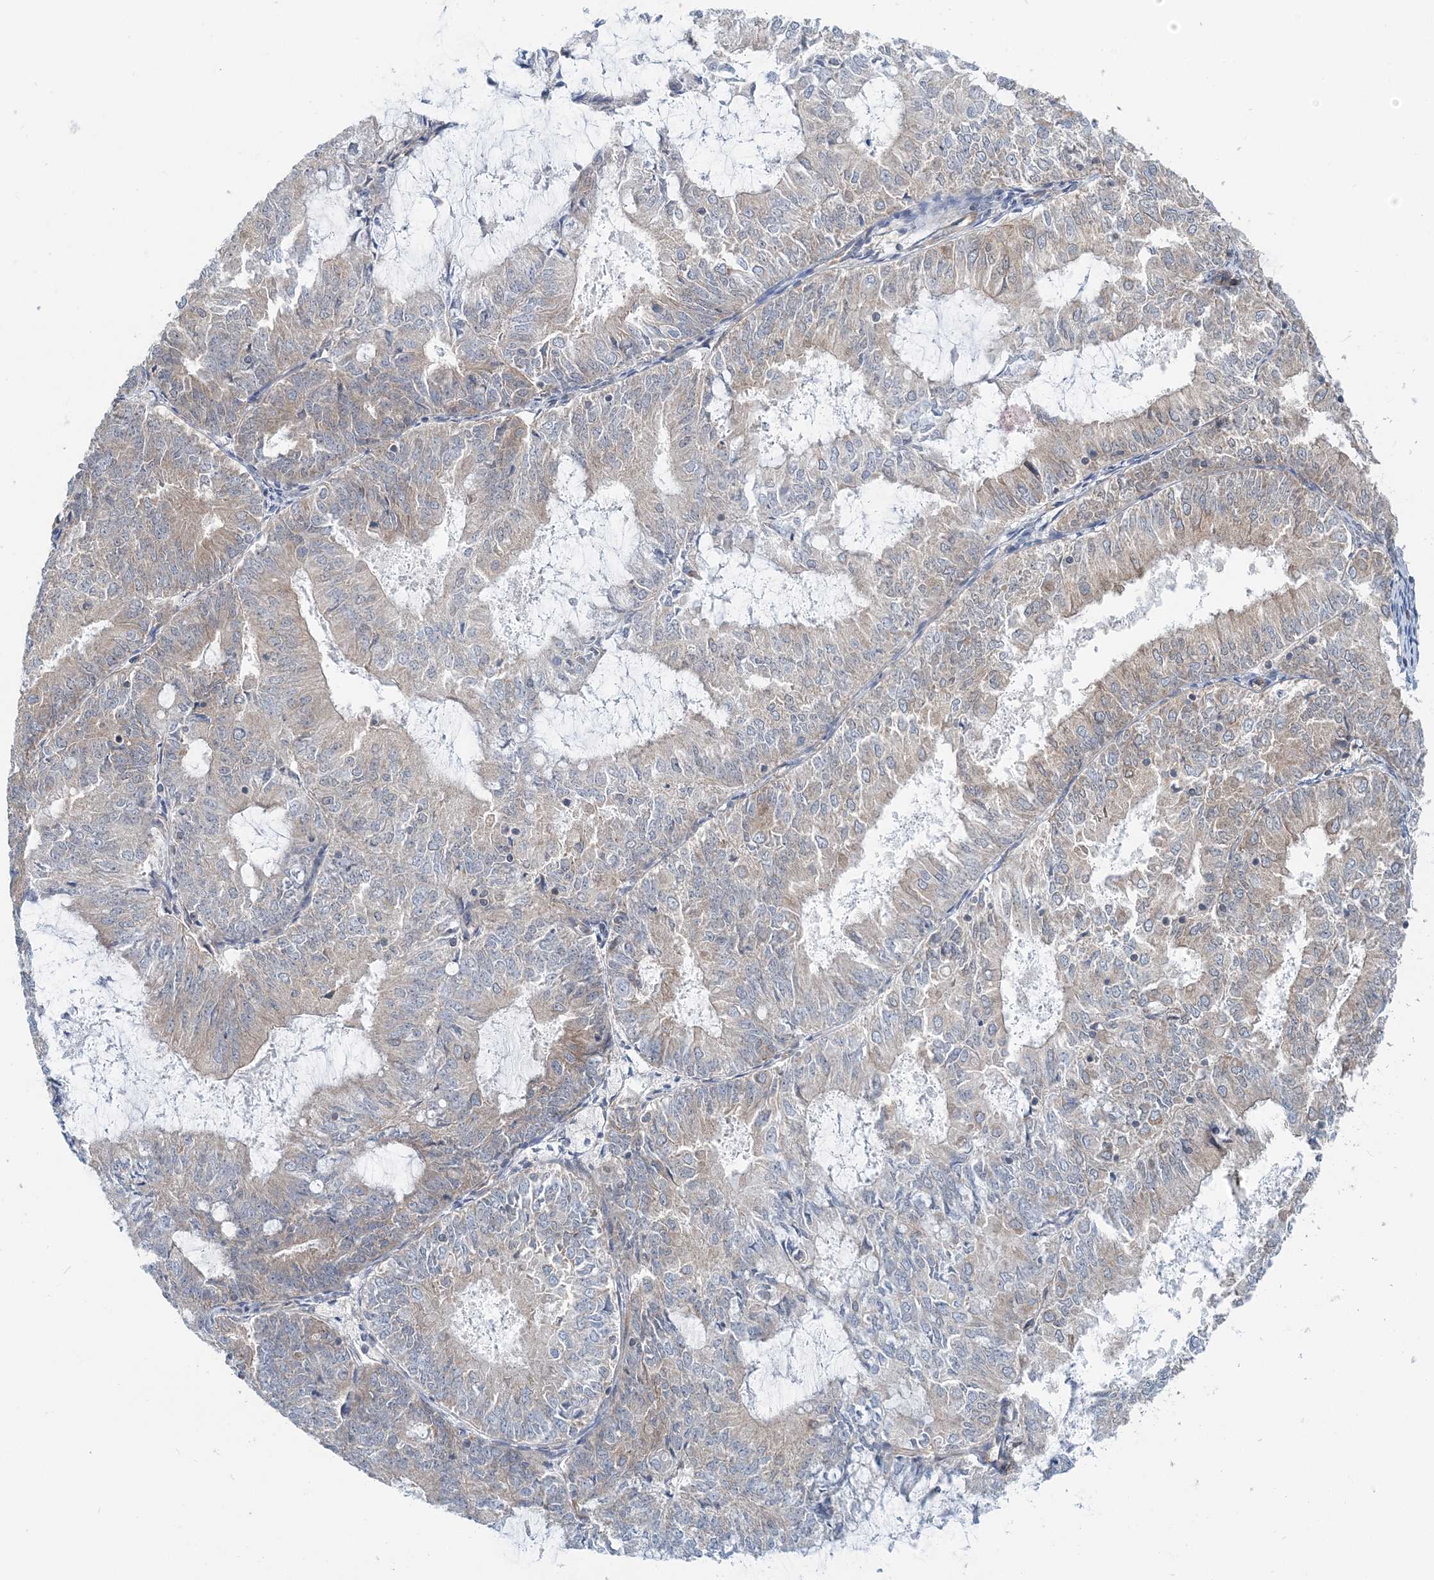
{"staining": {"intensity": "weak", "quantity": "<25%", "location": "cytoplasmic/membranous"}, "tissue": "endometrial cancer", "cell_type": "Tumor cells", "image_type": "cancer", "snomed": [{"axis": "morphology", "description": "Adenocarcinoma, NOS"}, {"axis": "topography", "description": "Endometrium"}], "caption": "This histopathology image is of adenocarcinoma (endometrial) stained with immunohistochemistry to label a protein in brown with the nuclei are counter-stained blue. There is no staining in tumor cells.", "gene": "MOB4", "patient": {"sex": "female", "age": 57}}